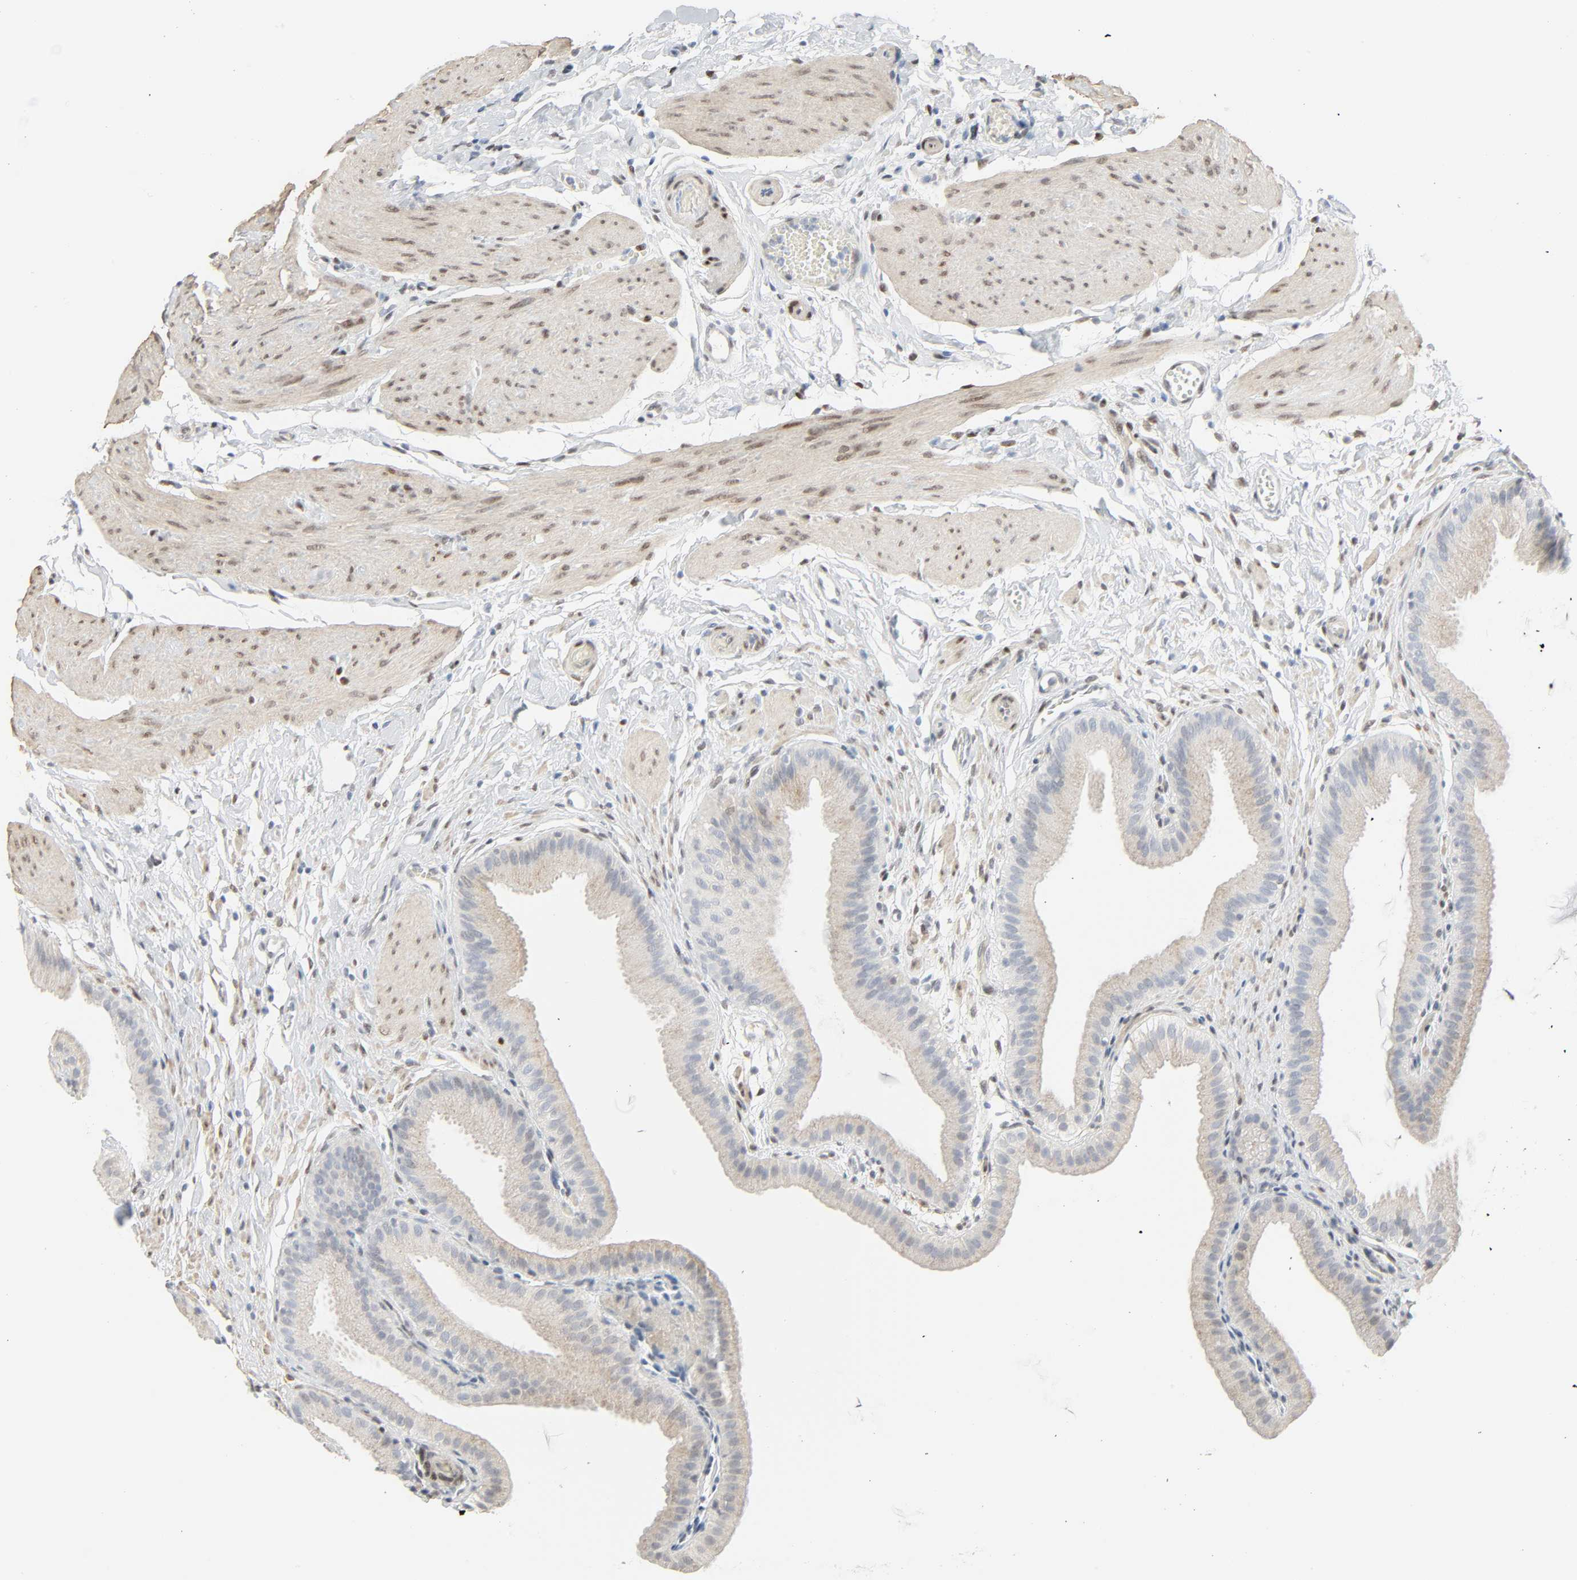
{"staining": {"intensity": "weak", "quantity": "25%-75%", "location": "cytoplasmic/membranous"}, "tissue": "gallbladder", "cell_type": "Glandular cells", "image_type": "normal", "snomed": [{"axis": "morphology", "description": "Normal tissue, NOS"}, {"axis": "topography", "description": "Gallbladder"}], "caption": "A brown stain highlights weak cytoplasmic/membranous positivity of a protein in glandular cells of benign gallbladder. (DAB IHC, brown staining for protein, blue staining for nuclei).", "gene": "ZBTB16", "patient": {"sex": "female", "age": 63}}